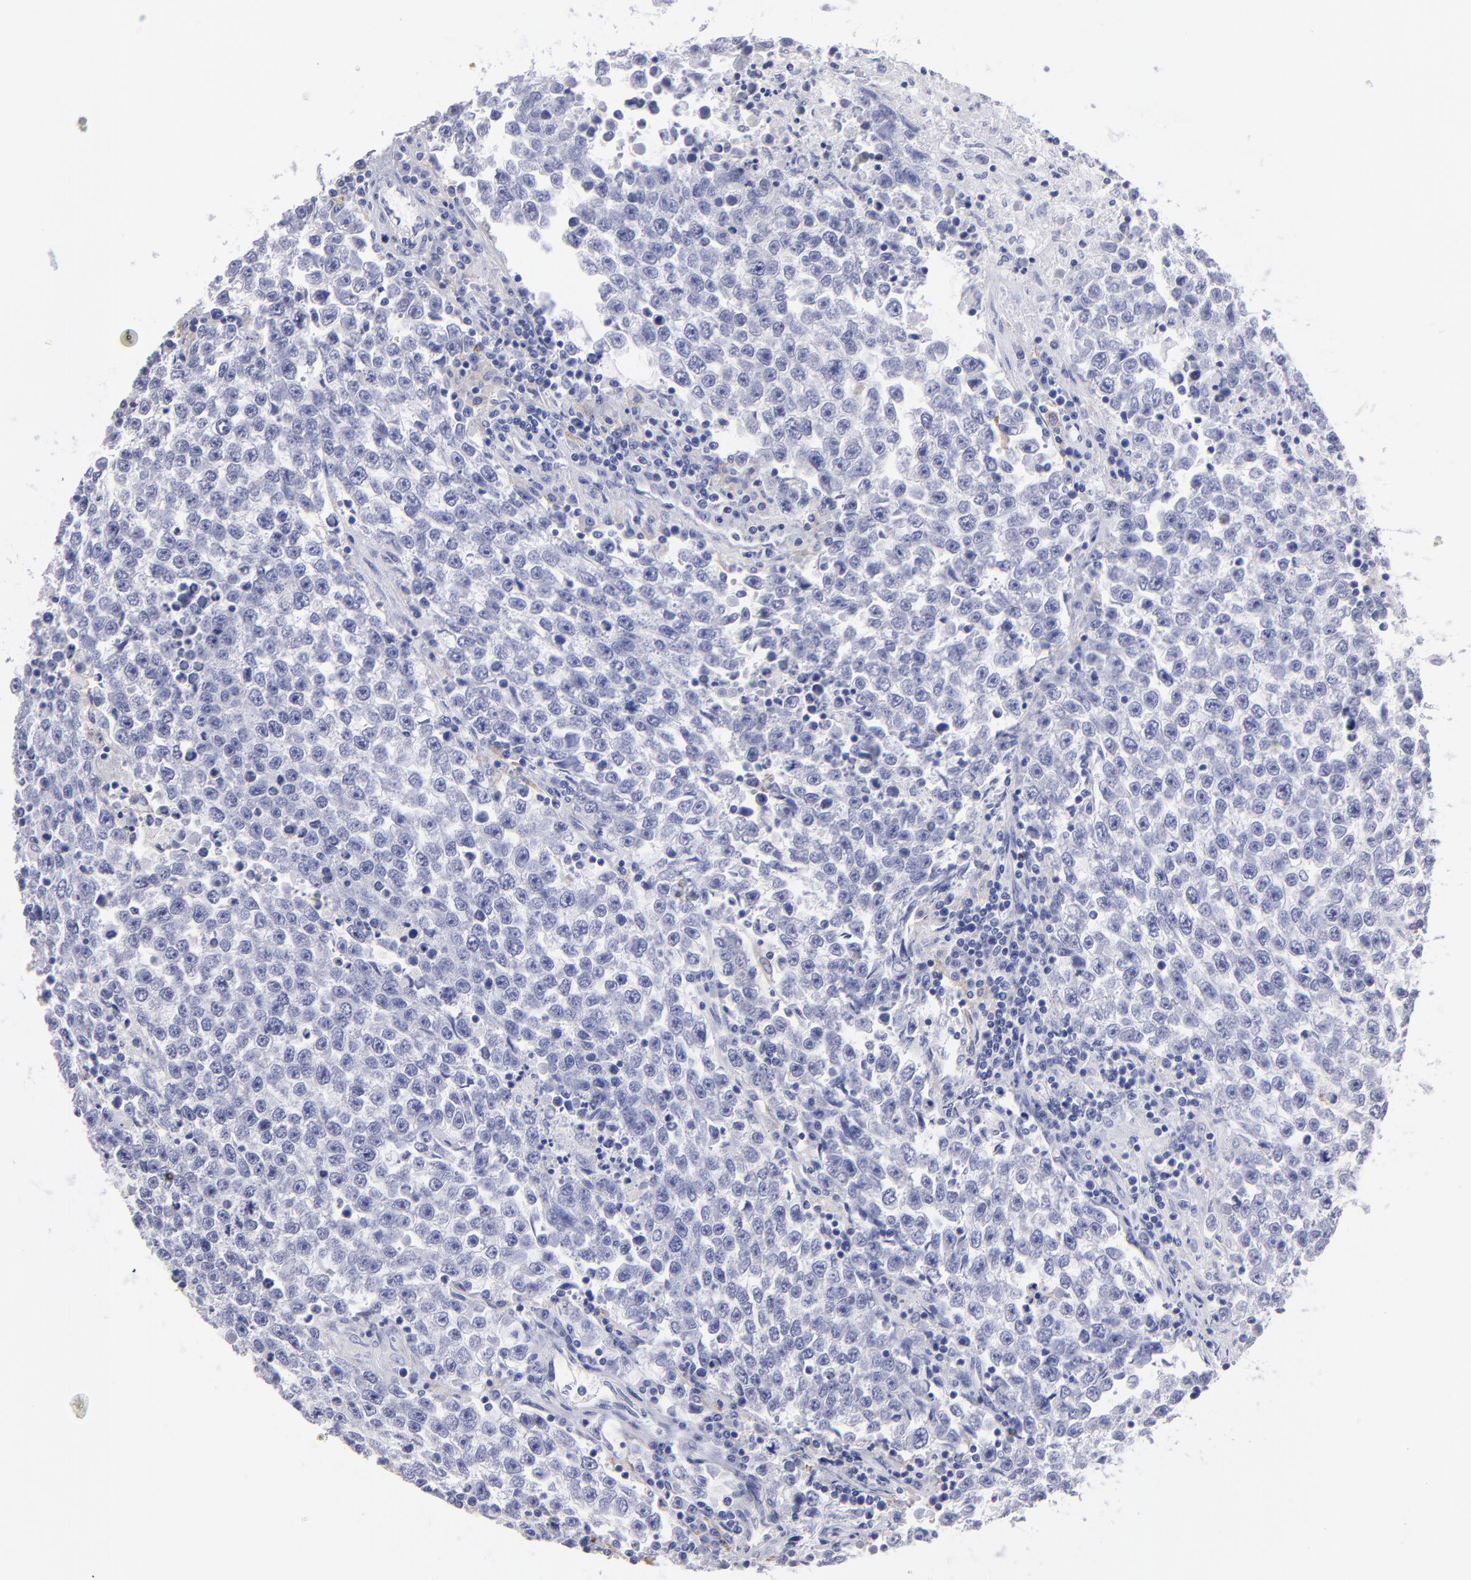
{"staining": {"intensity": "negative", "quantity": "none", "location": "none"}, "tissue": "testis cancer", "cell_type": "Tumor cells", "image_type": "cancer", "snomed": [{"axis": "morphology", "description": "Seminoma, NOS"}, {"axis": "topography", "description": "Testis"}], "caption": "A photomicrograph of human seminoma (testis) is negative for staining in tumor cells. (DAB immunohistochemistry (IHC) visualized using brightfield microscopy, high magnification).", "gene": "MB", "patient": {"sex": "male", "age": 36}}